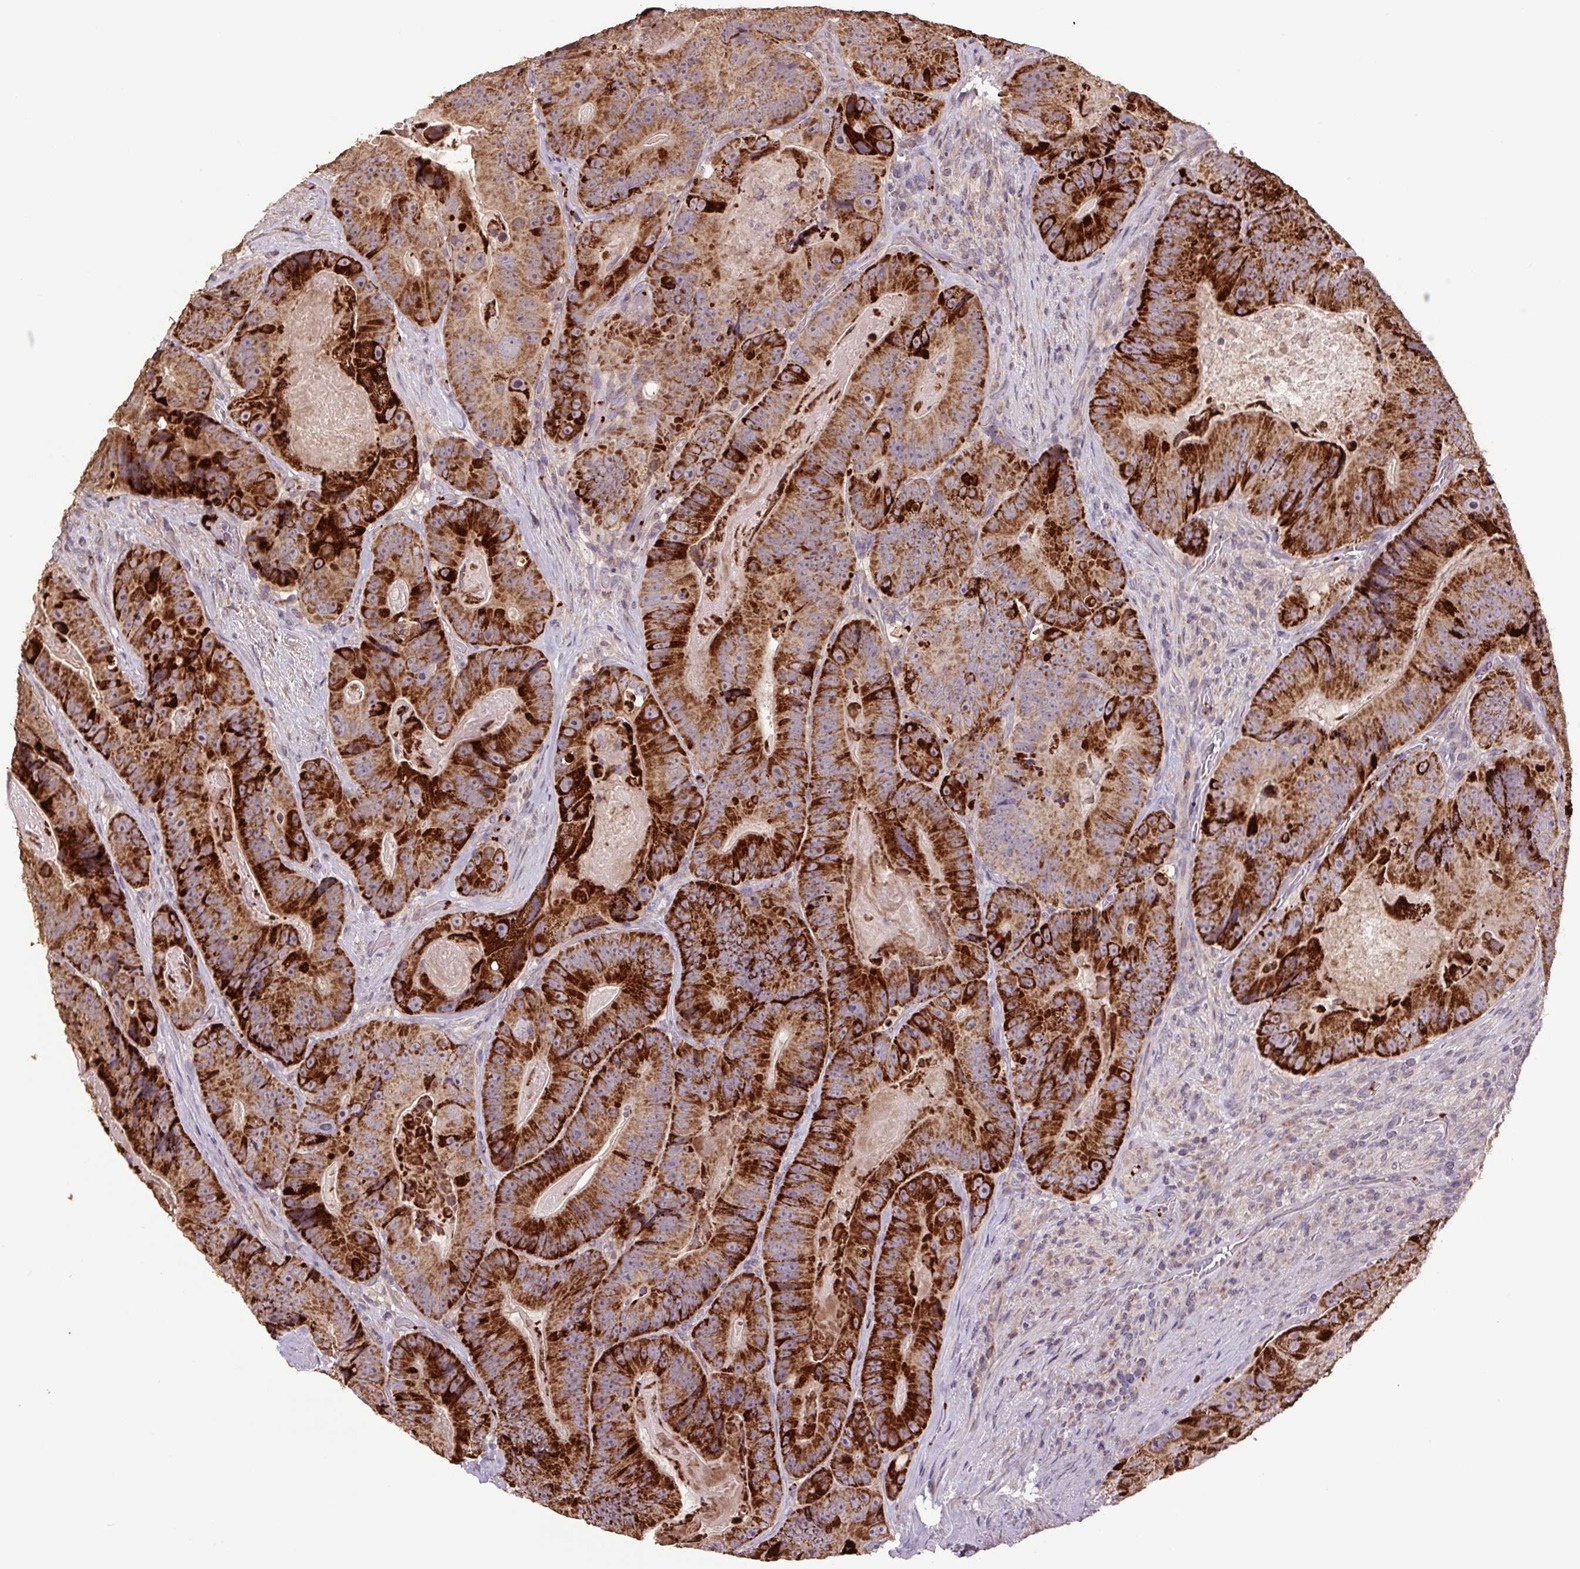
{"staining": {"intensity": "strong", "quantity": ">75%", "location": "cytoplasmic/membranous"}, "tissue": "colorectal cancer", "cell_type": "Tumor cells", "image_type": "cancer", "snomed": [{"axis": "morphology", "description": "Adenocarcinoma, NOS"}, {"axis": "topography", "description": "Colon"}], "caption": "Brown immunohistochemical staining in human colorectal adenocarcinoma exhibits strong cytoplasmic/membranous staining in about >75% of tumor cells.", "gene": "TMEM160", "patient": {"sex": "female", "age": 86}}